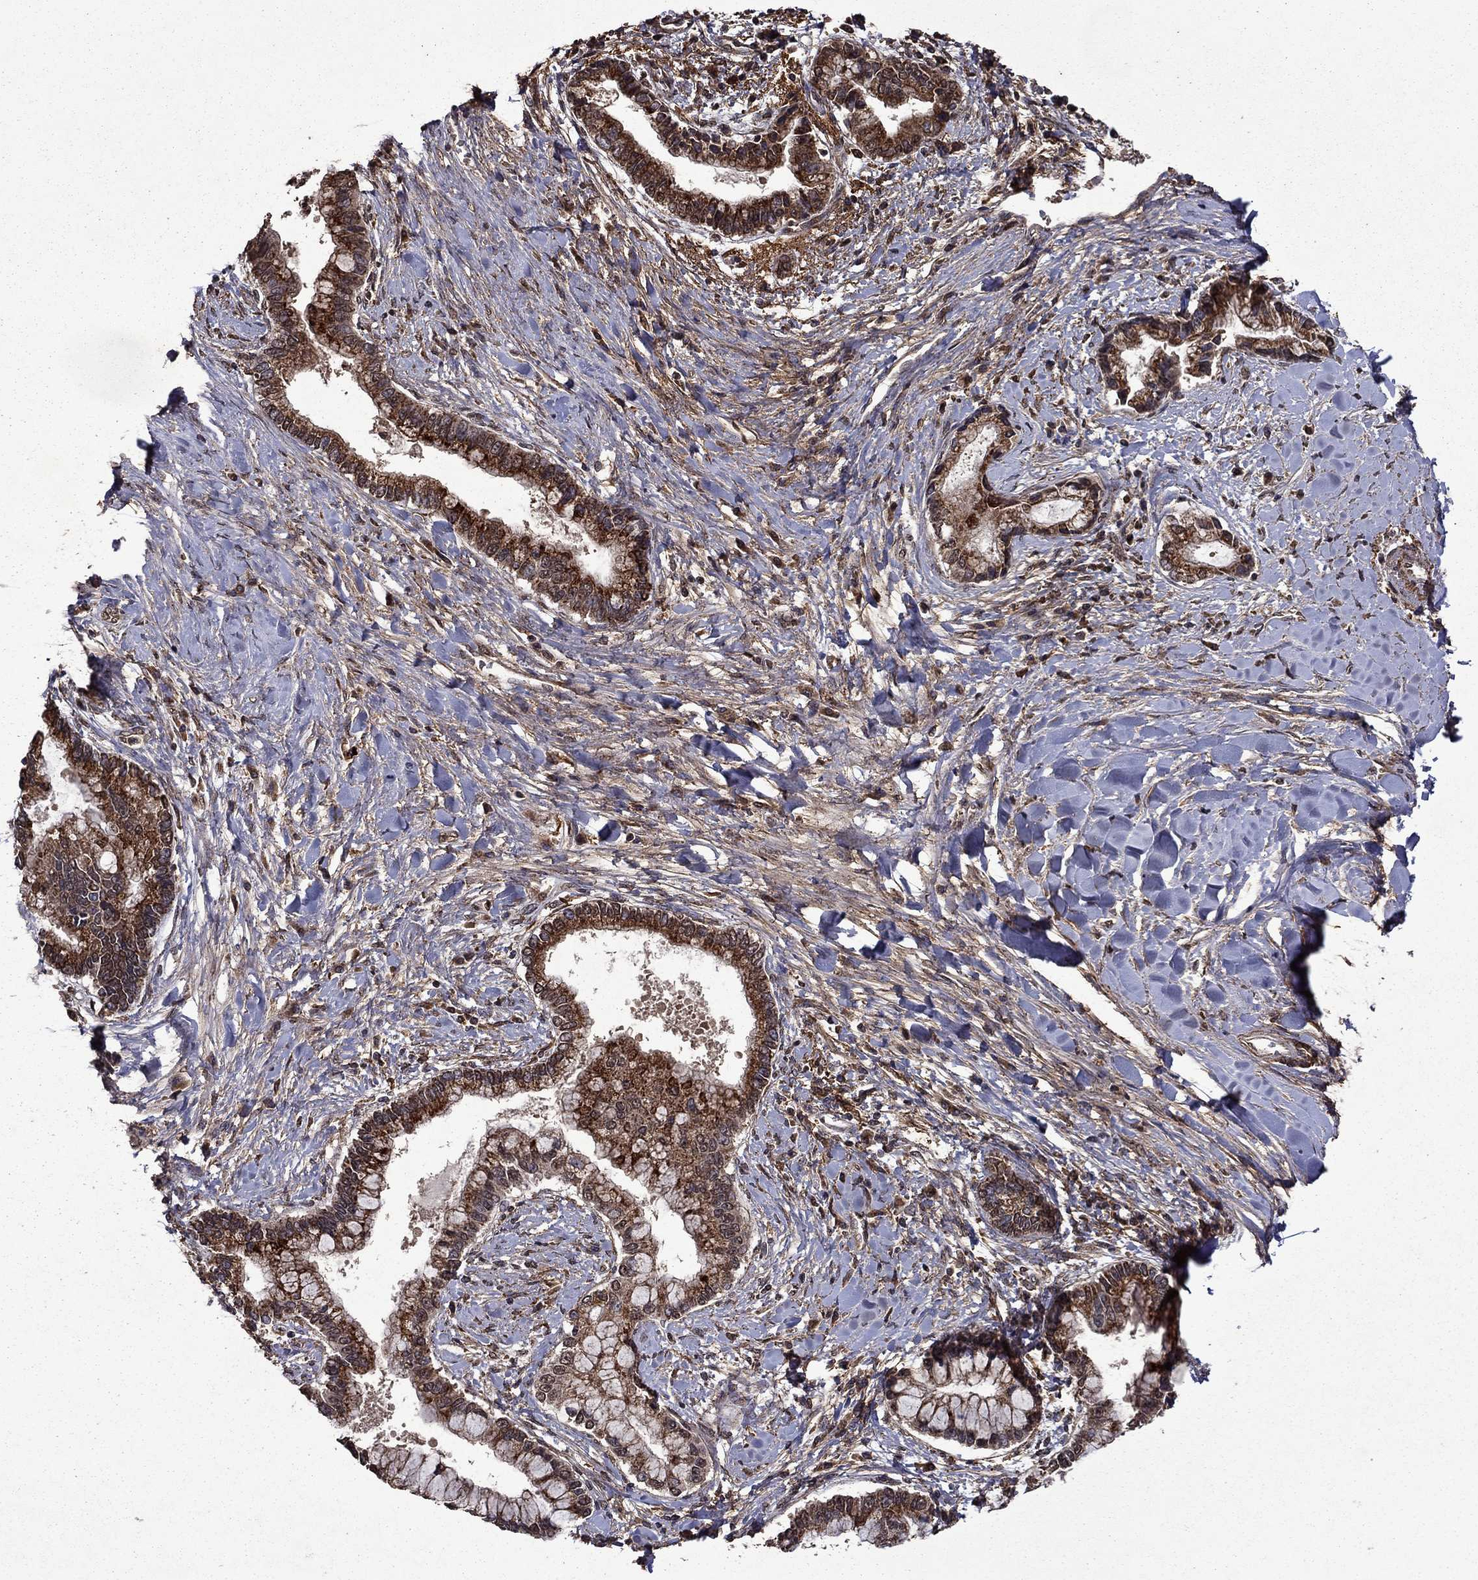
{"staining": {"intensity": "strong", "quantity": ">75%", "location": "cytoplasmic/membranous"}, "tissue": "liver cancer", "cell_type": "Tumor cells", "image_type": "cancer", "snomed": [{"axis": "morphology", "description": "Cholangiocarcinoma"}, {"axis": "topography", "description": "Liver"}], "caption": "This image displays liver cancer (cholangiocarcinoma) stained with immunohistochemistry to label a protein in brown. The cytoplasmic/membranous of tumor cells show strong positivity for the protein. Nuclei are counter-stained blue.", "gene": "ITM2B", "patient": {"sex": "male", "age": 50}}